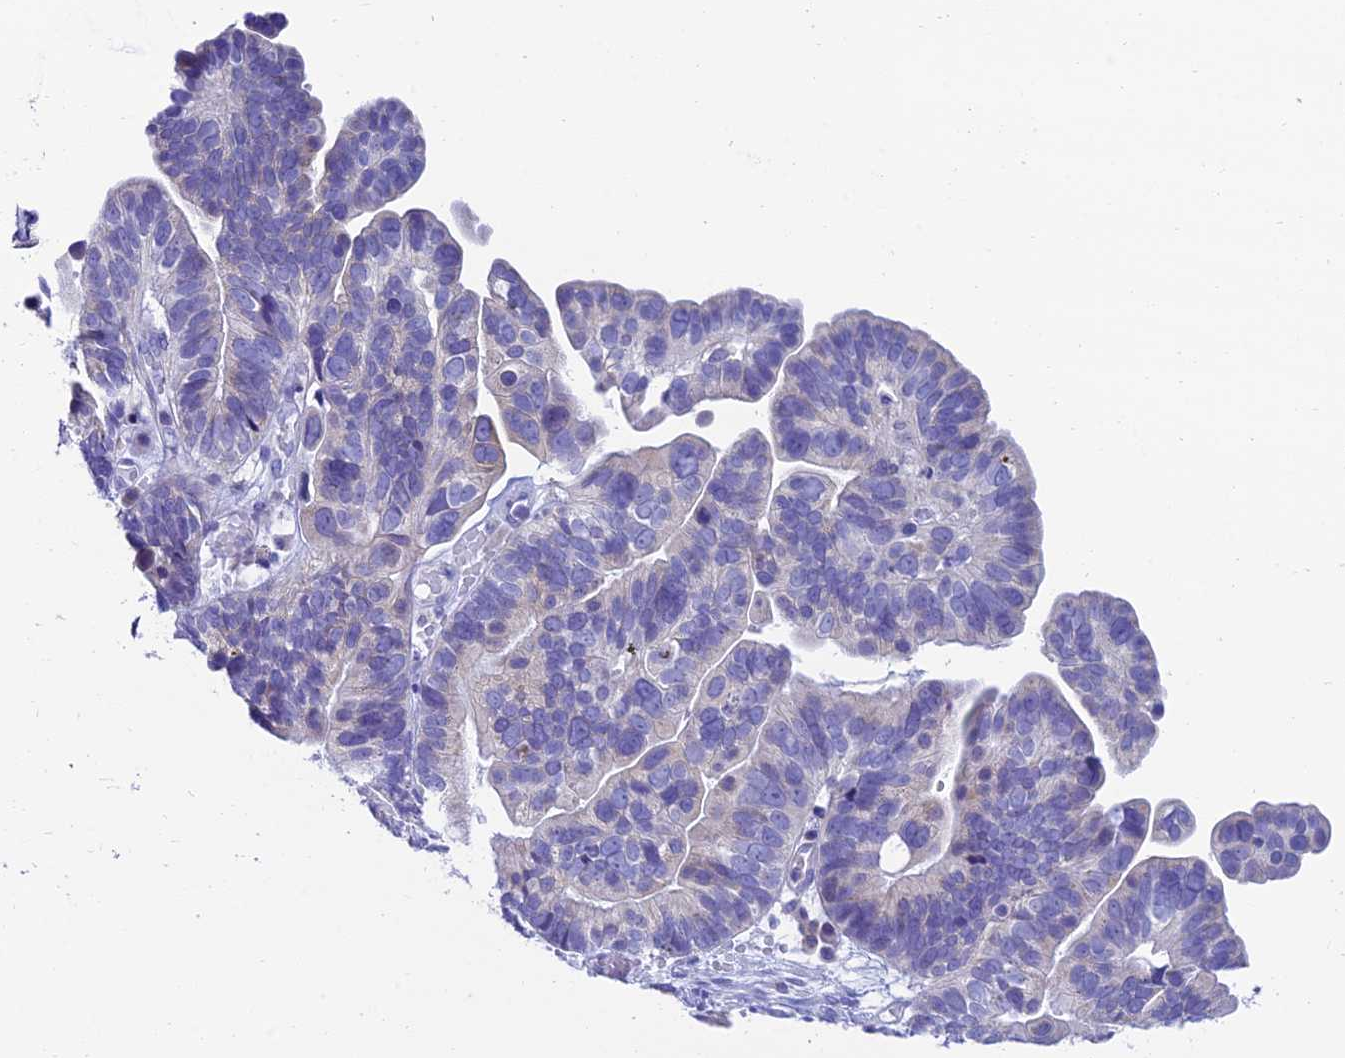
{"staining": {"intensity": "negative", "quantity": "none", "location": "none"}, "tissue": "ovarian cancer", "cell_type": "Tumor cells", "image_type": "cancer", "snomed": [{"axis": "morphology", "description": "Cystadenocarcinoma, serous, NOS"}, {"axis": "topography", "description": "Ovary"}], "caption": "IHC of human ovarian cancer (serous cystadenocarcinoma) displays no expression in tumor cells.", "gene": "REEP4", "patient": {"sex": "female", "age": 56}}